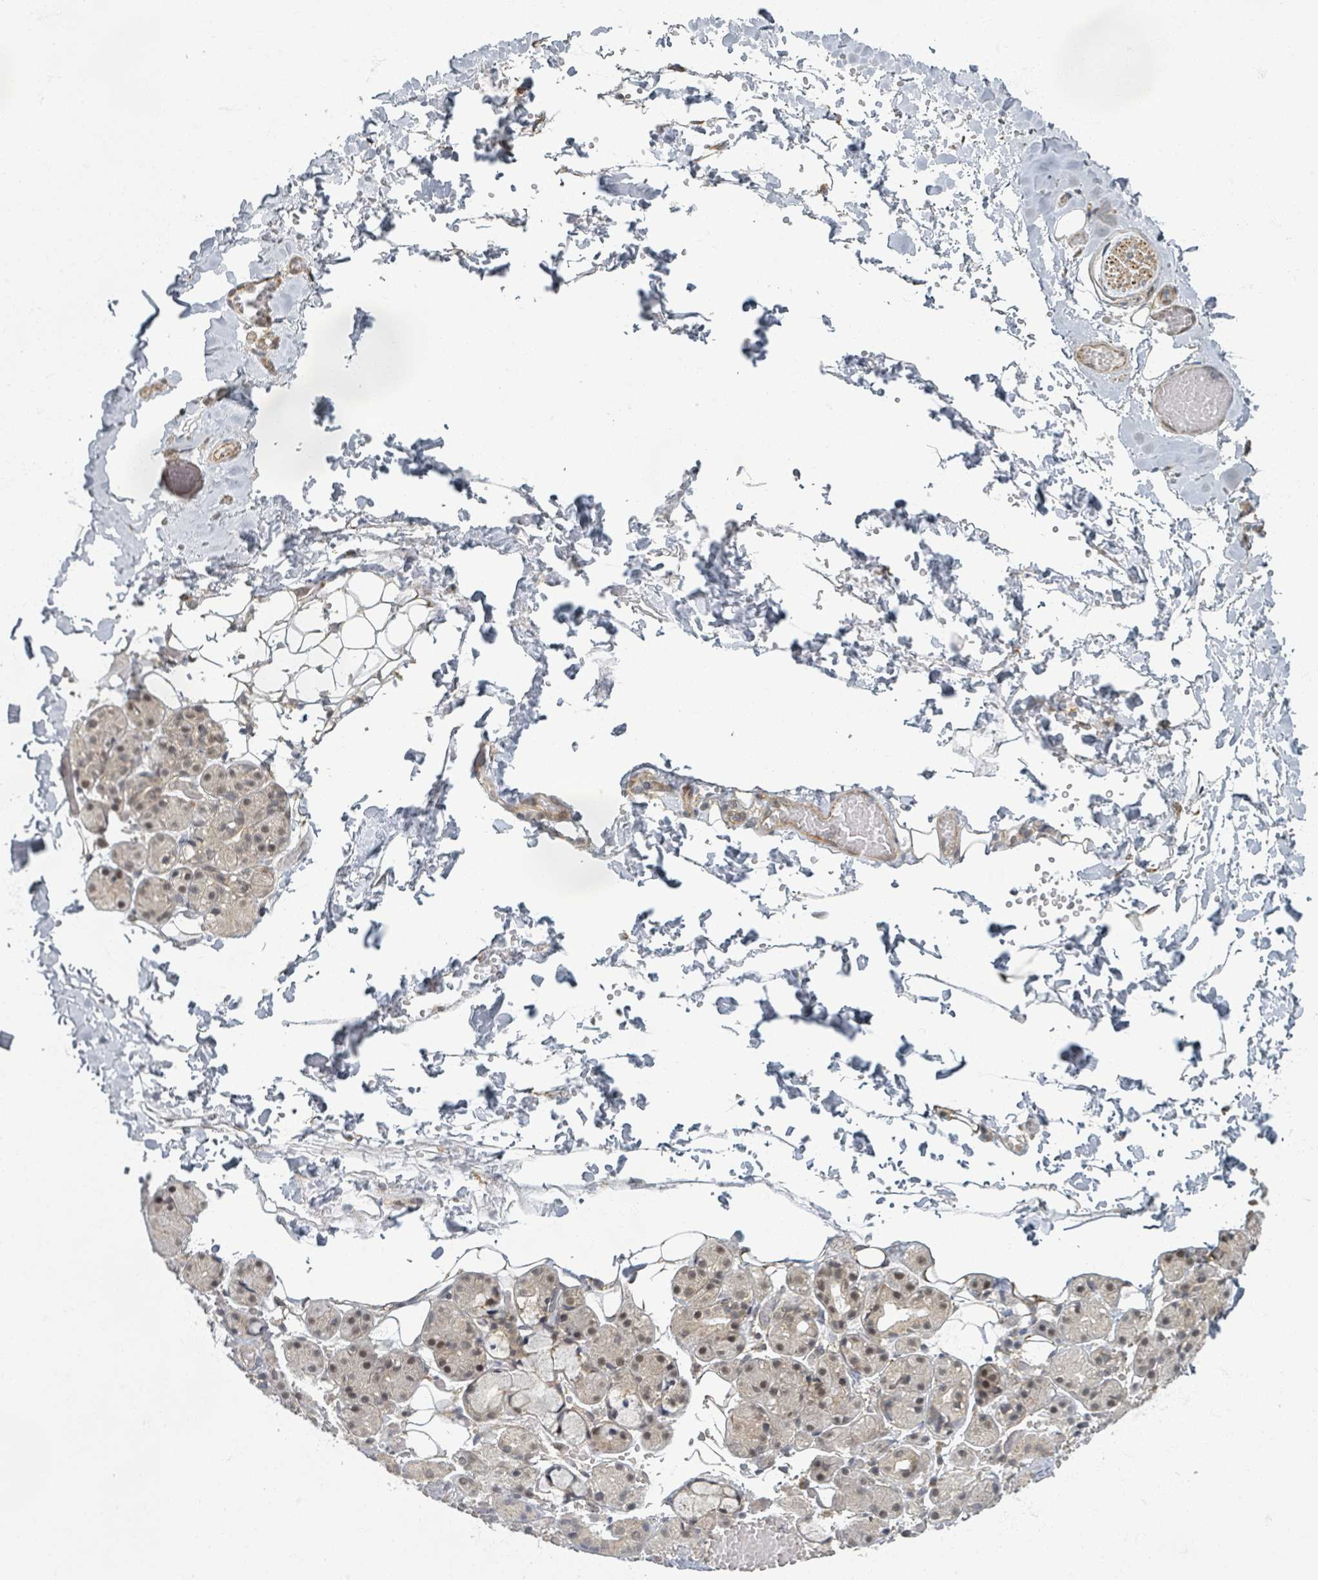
{"staining": {"intensity": "weak", "quantity": "25%-75%", "location": "nuclear"}, "tissue": "salivary gland", "cell_type": "Glandular cells", "image_type": "normal", "snomed": [{"axis": "morphology", "description": "Normal tissue, NOS"}, {"axis": "topography", "description": "Salivary gland"}], "caption": "Immunohistochemistry (IHC) of benign human salivary gland shows low levels of weak nuclear staining in about 25%-75% of glandular cells.", "gene": "INTS15", "patient": {"sex": "male", "age": 63}}